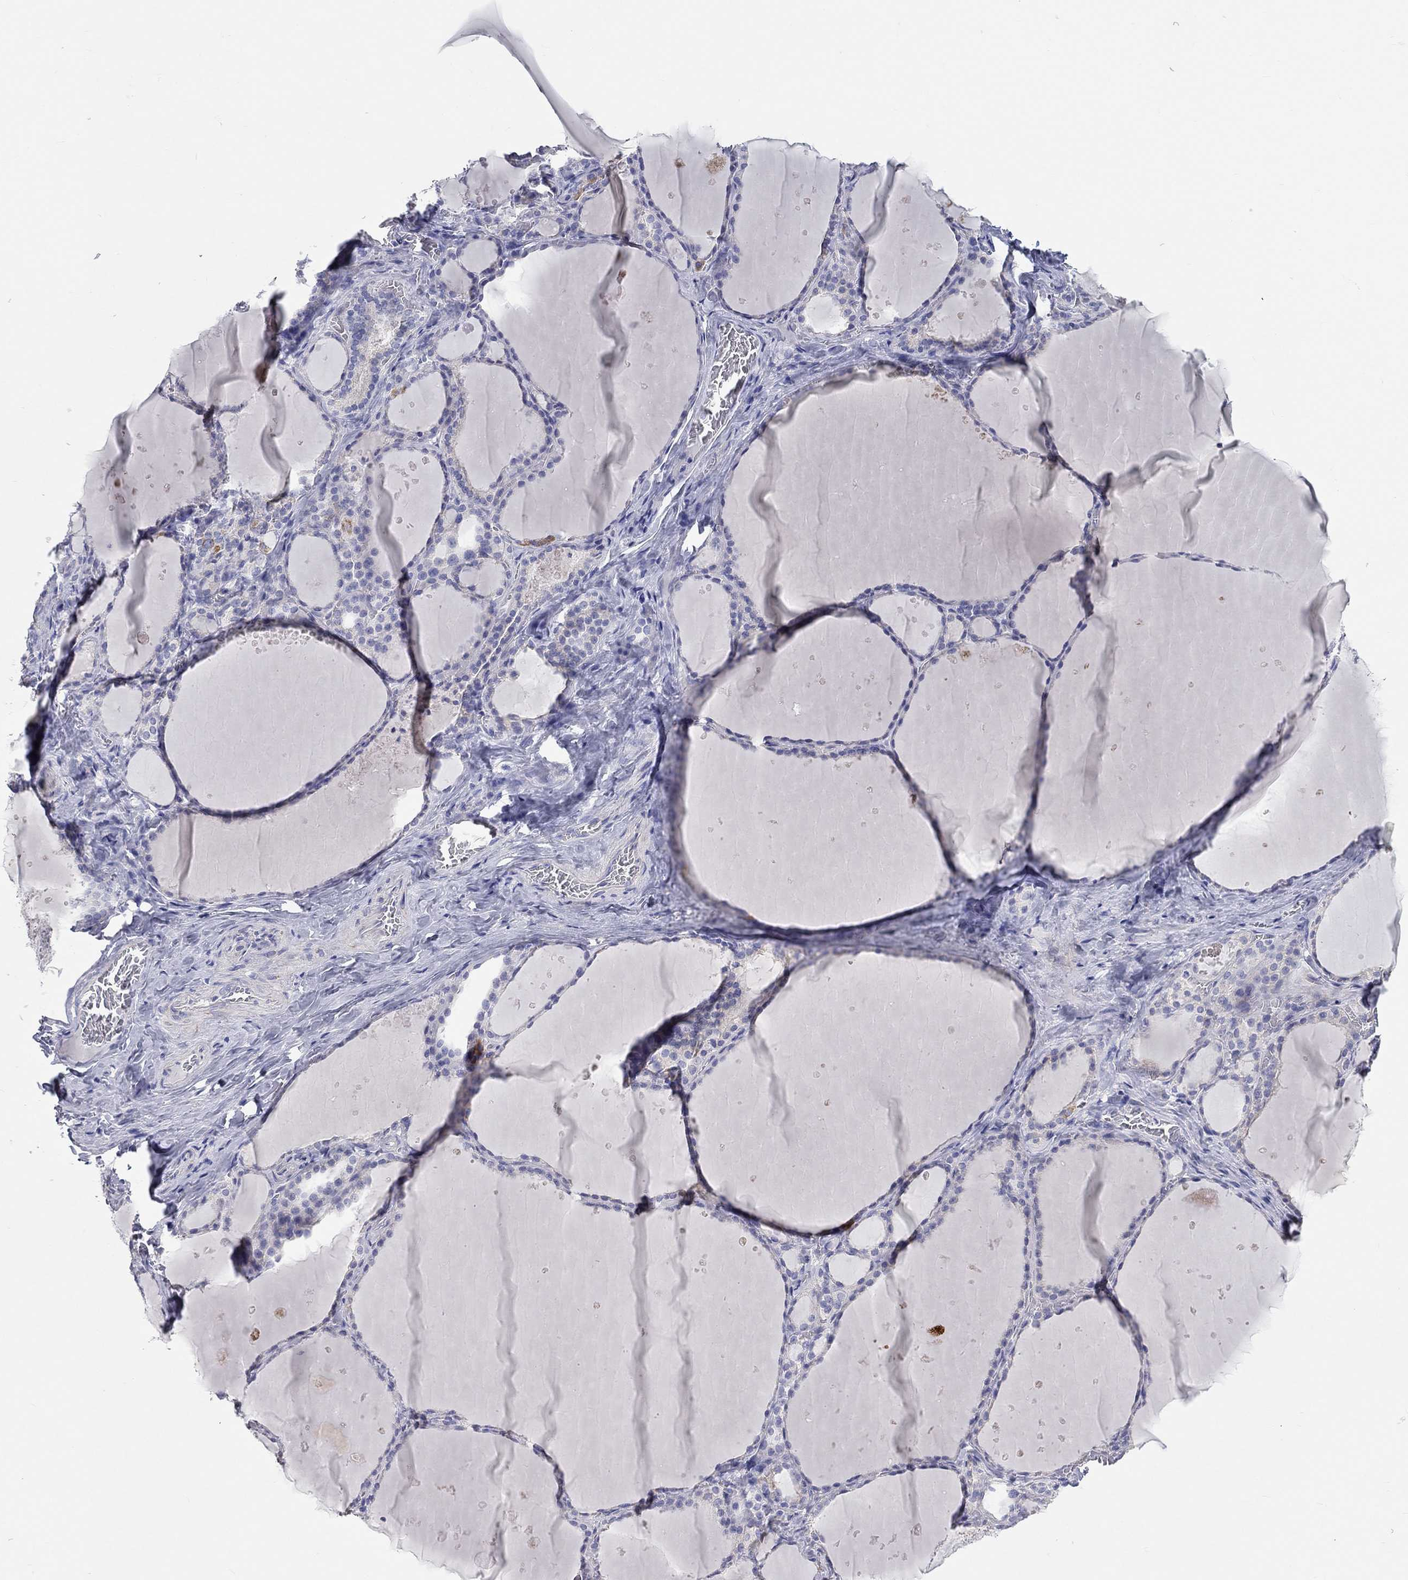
{"staining": {"intensity": "negative", "quantity": "none", "location": "none"}, "tissue": "thyroid gland", "cell_type": "Glandular cells", "image_type": "normal", "snomed": [{"axis": "morphology", "description": "Normal tissue, NOS"}, {"axis": "topography", "description": "Thyroid gland"}], "caption": "Image shows no significant protein positivity in glandular cells of normal thyroid gland. (Brightfield microscopy of DAB immunohistochemistry at high magnification).", "gene": "RCAN1", "patient": {"sex": "male", "age": 63}}